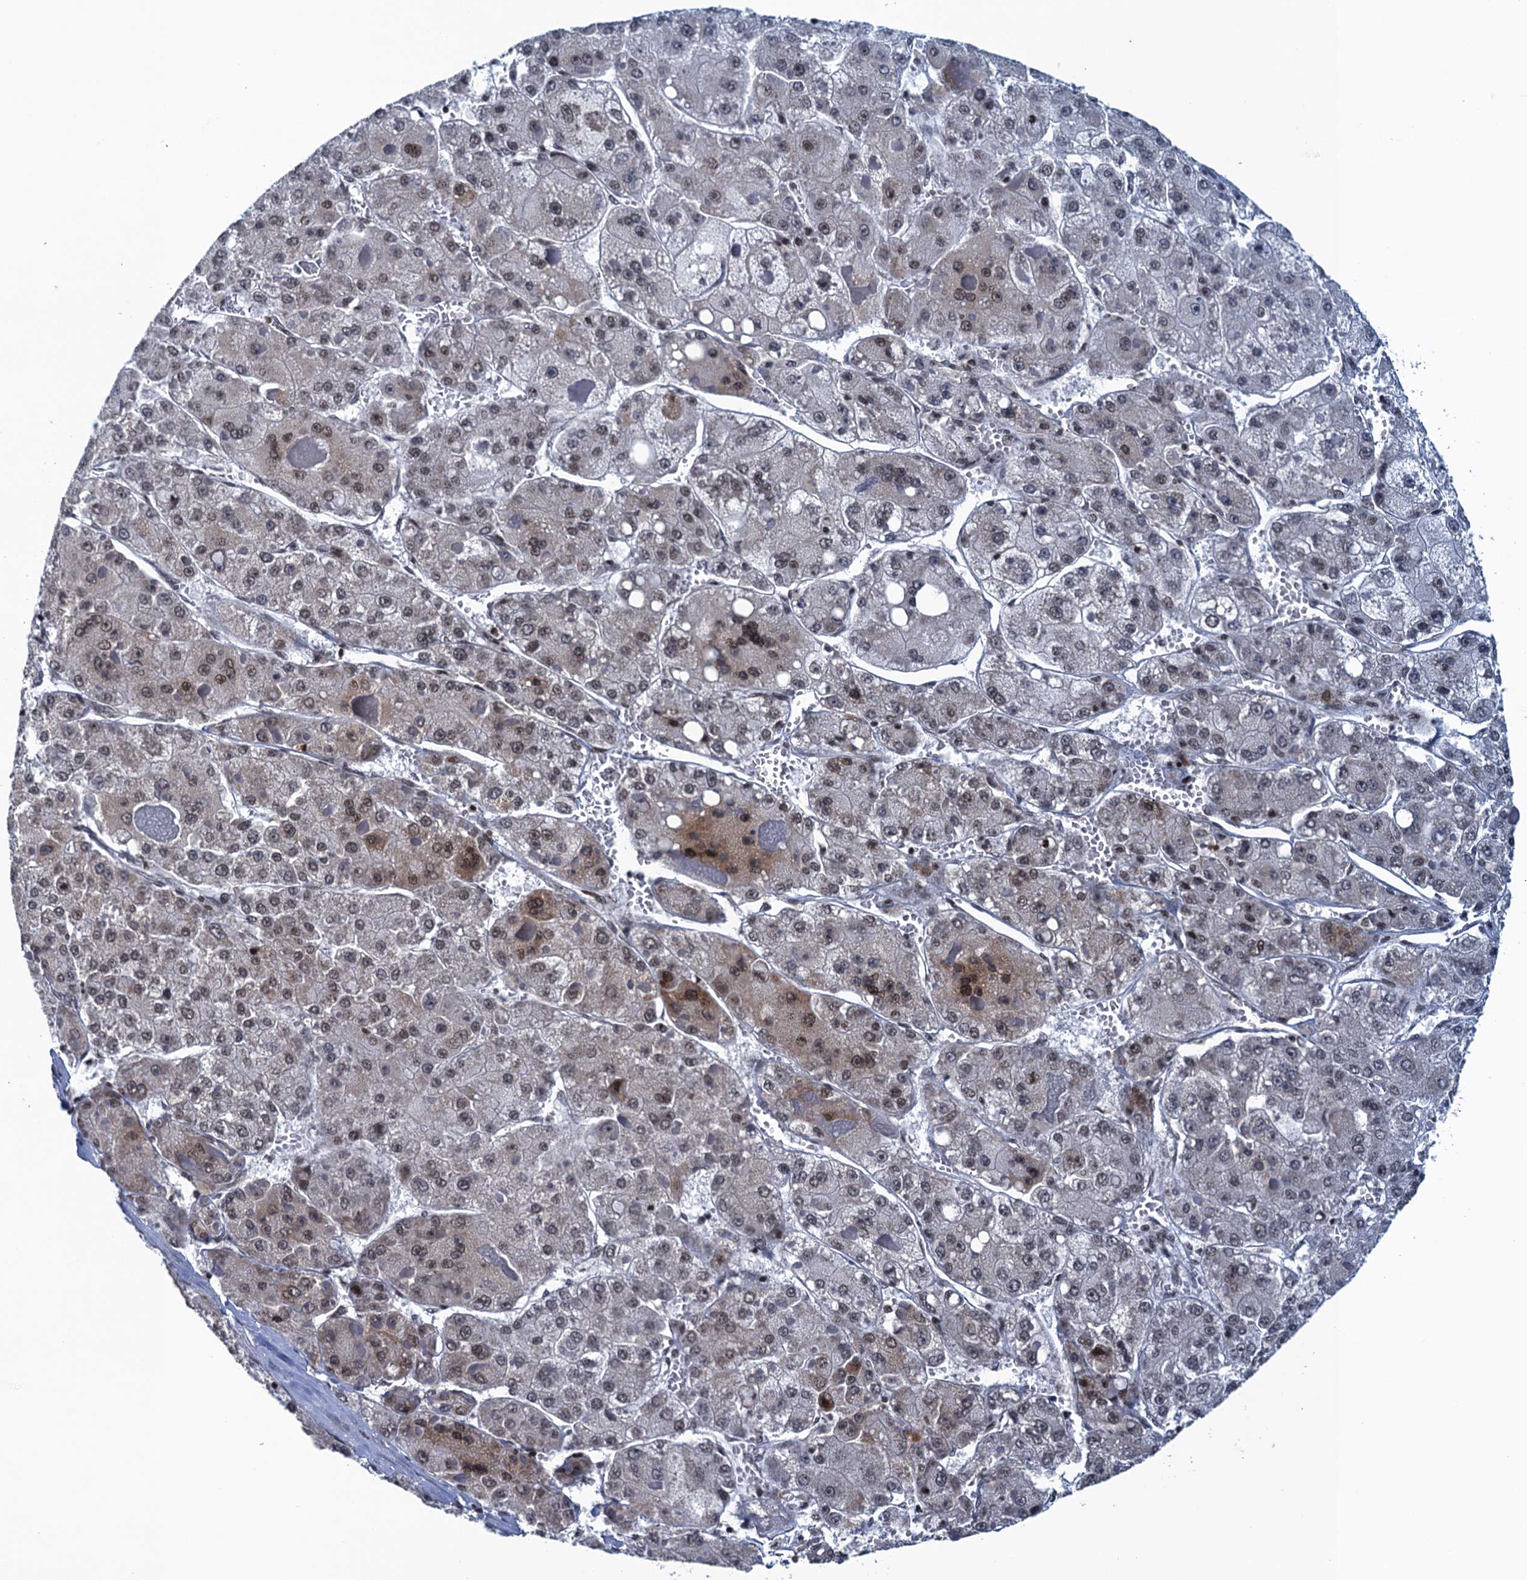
{"staining": {"intensity": "weak", "quantity": "<25%", "location": "cytoplasmic/membranous"}, "tissue": "liver cancer", "cell_type": "Tumor cells", "image_type": "cancer", "snomed": [{"axis": "morphology", "description": "Carcinoma, Hepatocellular, NOS"}, {"axis": "topography", "description": "Liver"}], "caption": "The image demonstrates no significant staining in tumor cells of hepatocellular carcinoma (liver). (DAB (3,3'-diaminobenzidine) IHC, high magnification).", "gene": "FYB1", "patient": {"sex": "female", "age": 73}}